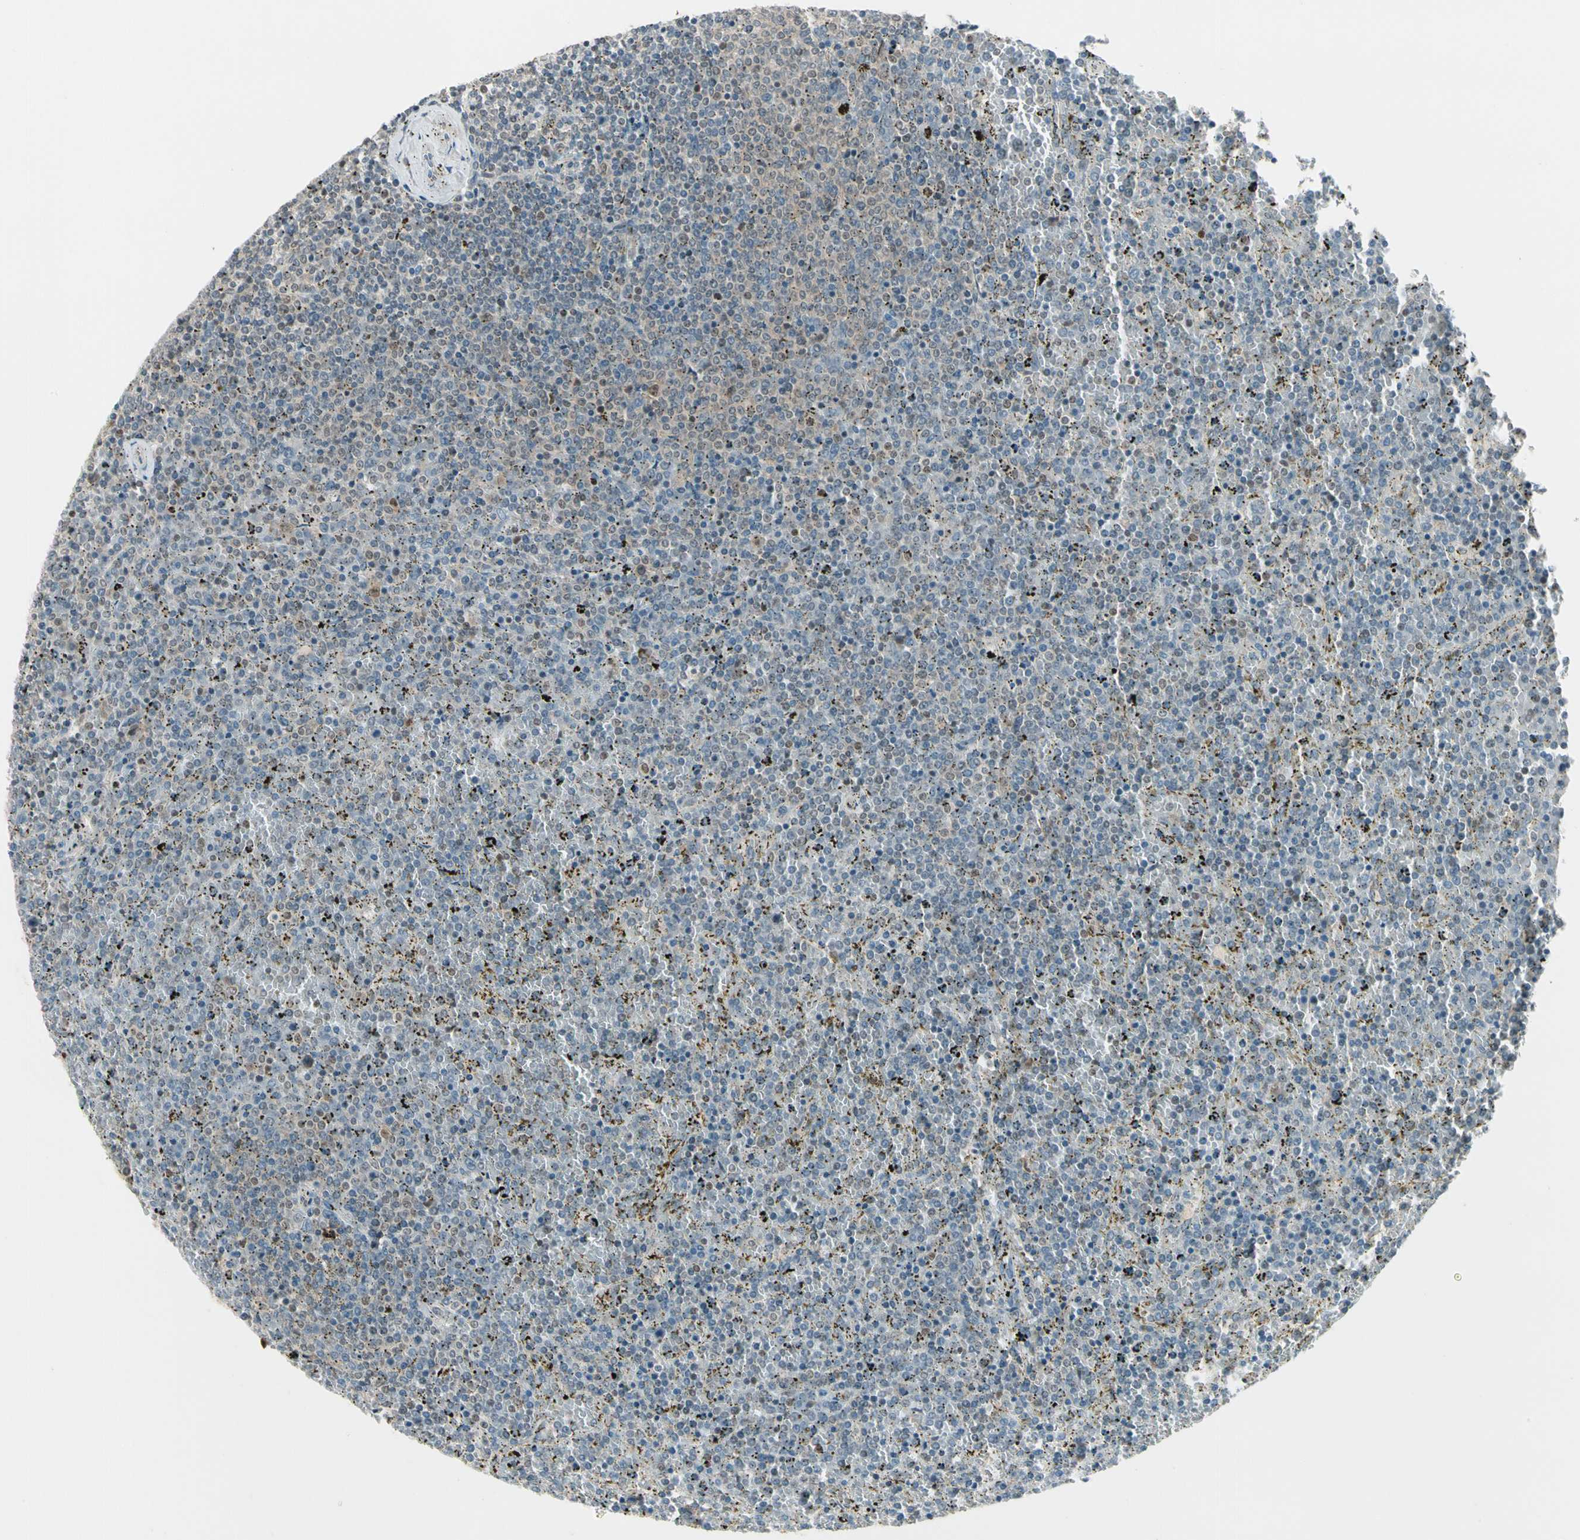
{"staining": {"intensity": "weak", "quantity": "25%-75%", "location": "nuclear"}, "tissue": "lymphoma", "cell_type": "Tumor cells", "image_type": "cancer", "snomed": [{"axis": "morphology", "description": "Malignant lymphoma, non-Hodgkin's type, Low grade"}, {"axis": "topography", "description": "Spleen"}], "caption": "A brown stain highlights weak nuclear staining of a protein in human low-grade malignant lymphoma, non-Hodgkin's type tumor cells. The staining is performed using DAB (3,3'-diaminobenzidine) brown chromogen to label protein expression. The nuclei are counter-stained blue using hematoxylin.", "gene": "GTF3A", "patient": {"sex": "female", "age": 77}}